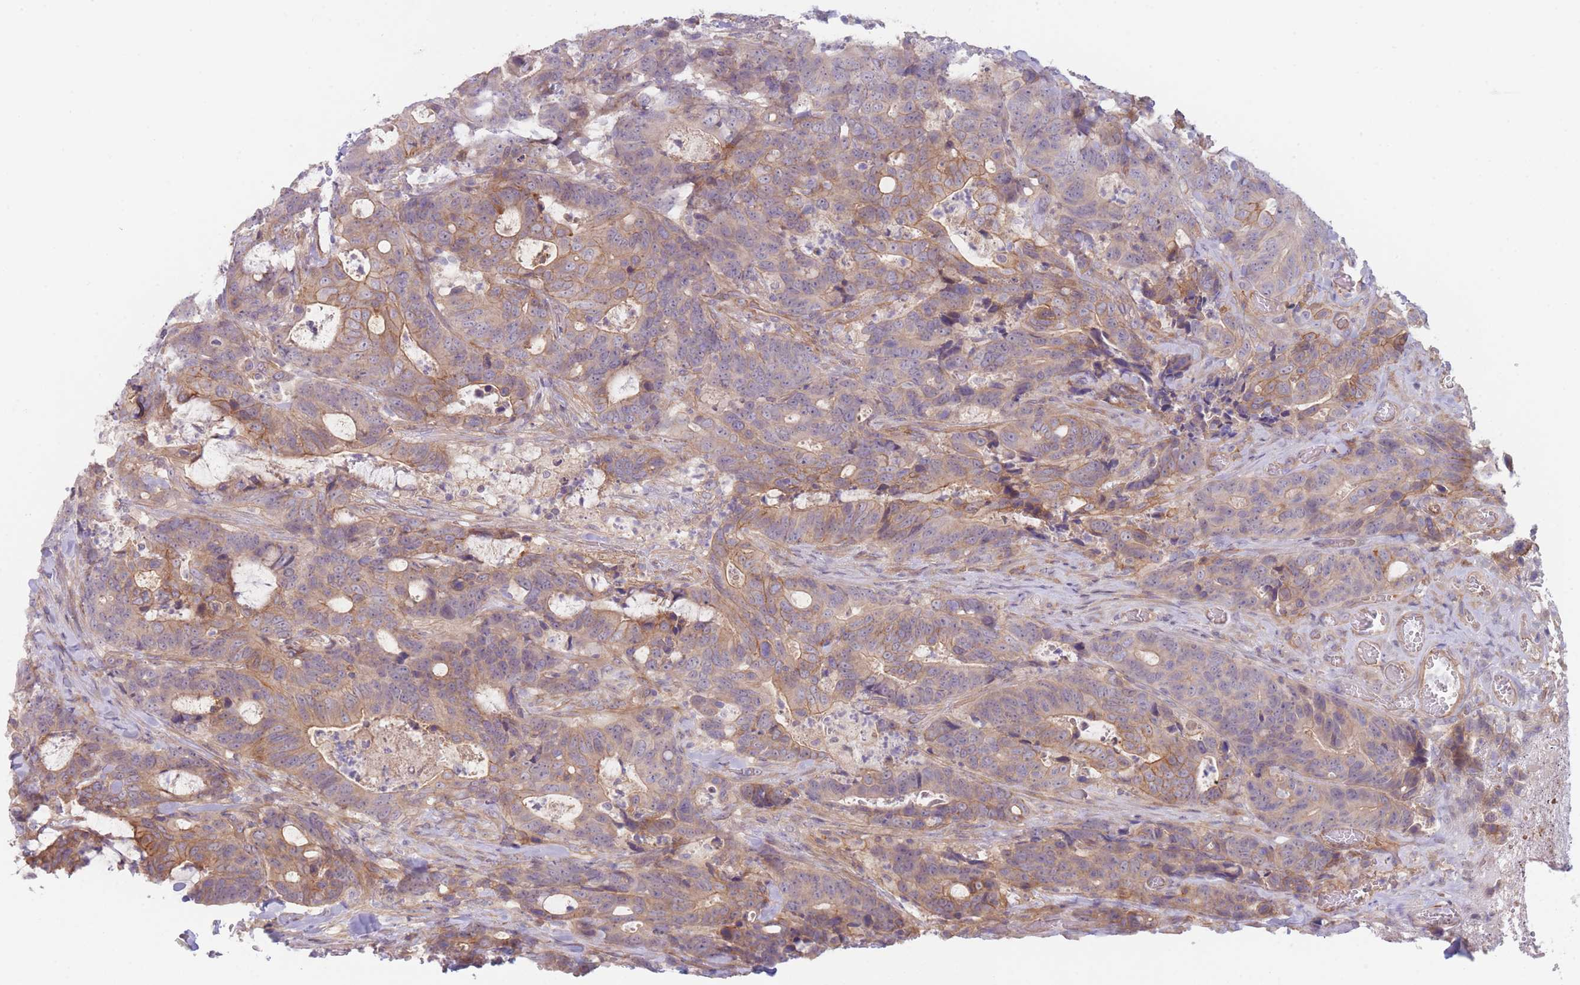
{"staining": {"intensity": "moderate", "quantity": "25%-75%", "location": "cytoplasmic/membranous"}, "tissue": "colorectal cancer", "cell_type": "Tumor cells", "image_type": "cancer", "snomed": [{"axis": "morphology", "description": "Adenocarcinoma, NOS"}, {"axis": "topography", "description": "Colon"}], "caption": "Protein expression analysis of human colorectal cancer (adenocarcinoma) reveals moderate cytoplasmic/membranous staining in about 25%-75% of tumor cells.", "gene": "WDR93", "patient": {"sex": "female", "age": 82}}